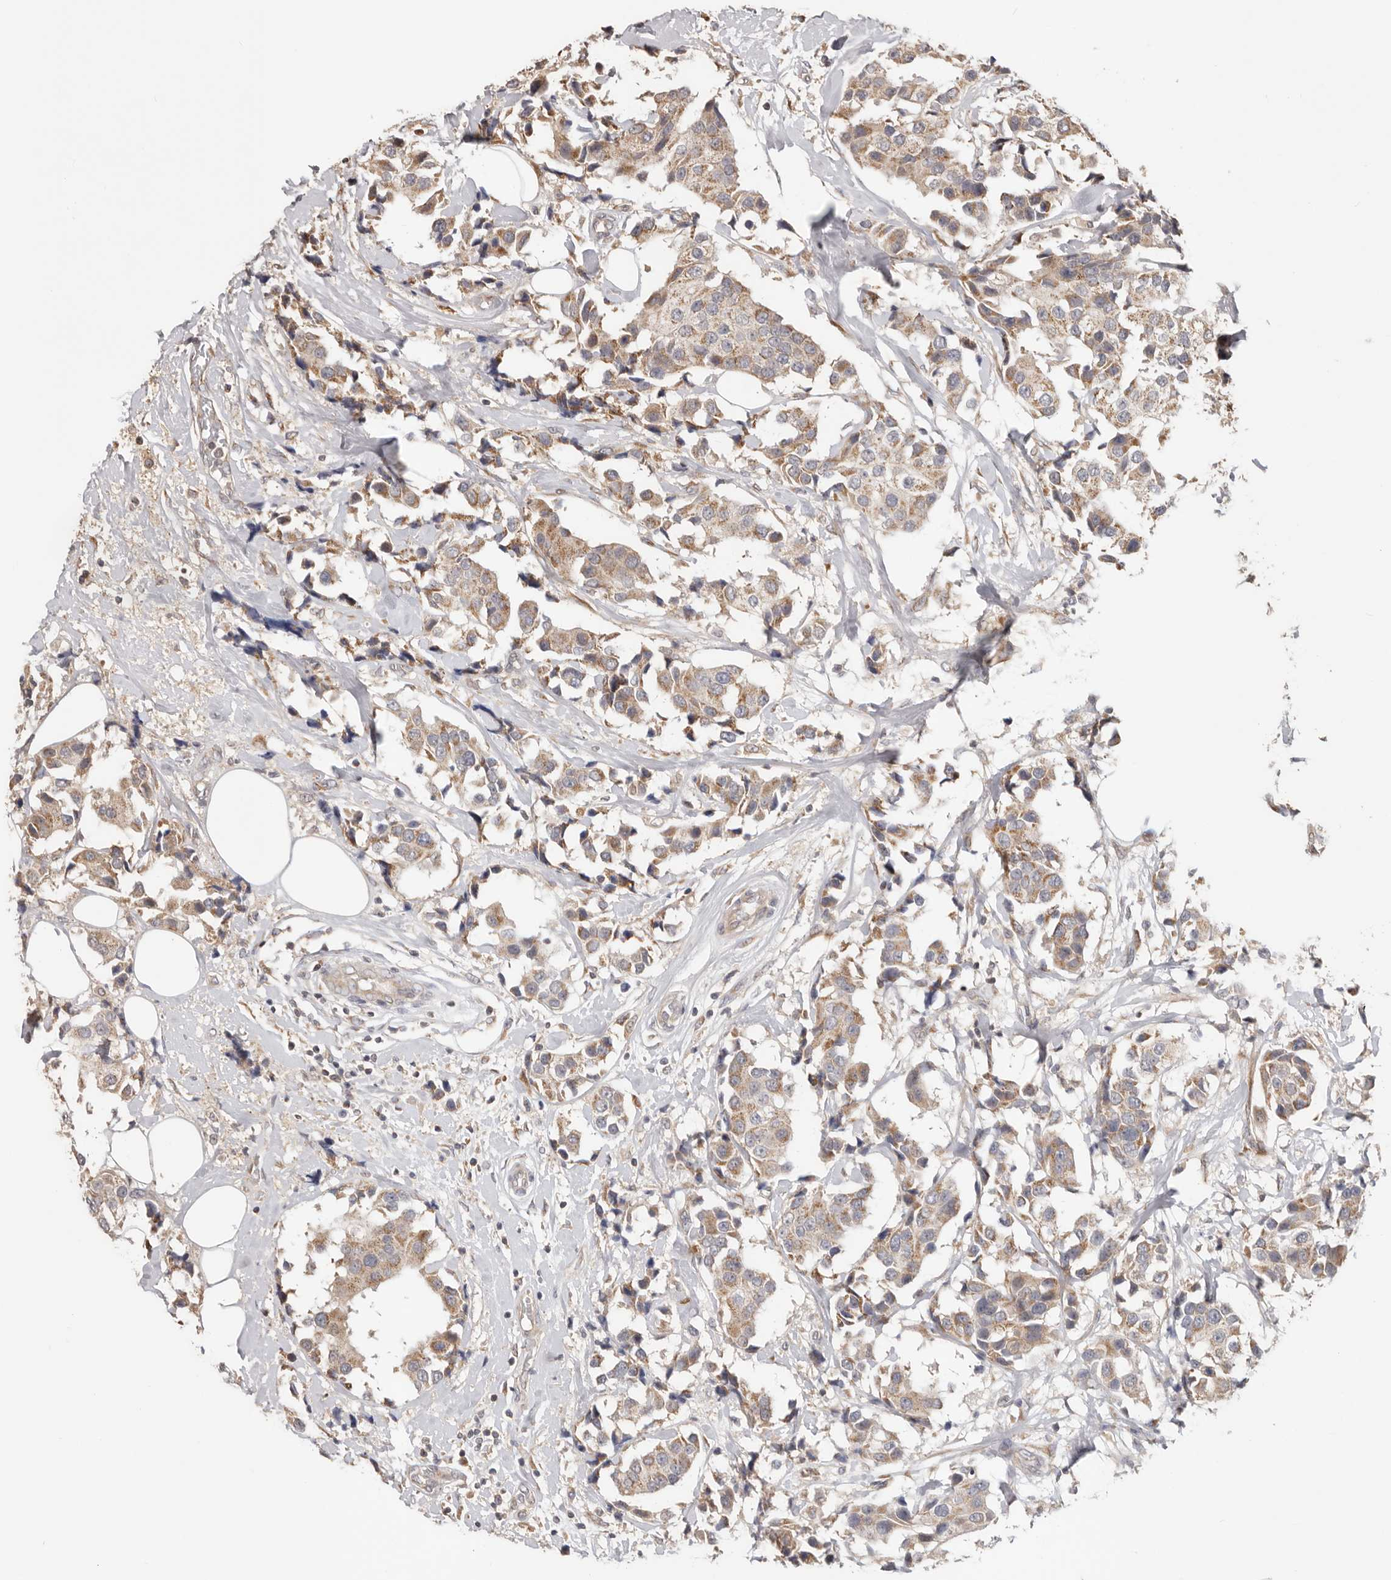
{"staining": {"intensity": "moderate", "quantity": ">75%", "location": "cytoplasmic/membranous"}, "tissue": "breast cancer", "cell_type": "Tumor cells", "image_type": "cancer", "snomed": [{"axis": "morphology", "description": "Normal tissue, NOS"}, {"axis": "morphology", "description": "Duct carcinoma"}, {"axis": "topography", "description": "Breast"}], "caption": "IHC micrograph of breast invasive ductal carcinoma stained for a protein (brown), which shows medium levels of moderate cytoplasmic/membranous positivity in approximately >75% of tumor cells.", "gene": "LRP6", "patient": {"sex": "female", "age": 39}}